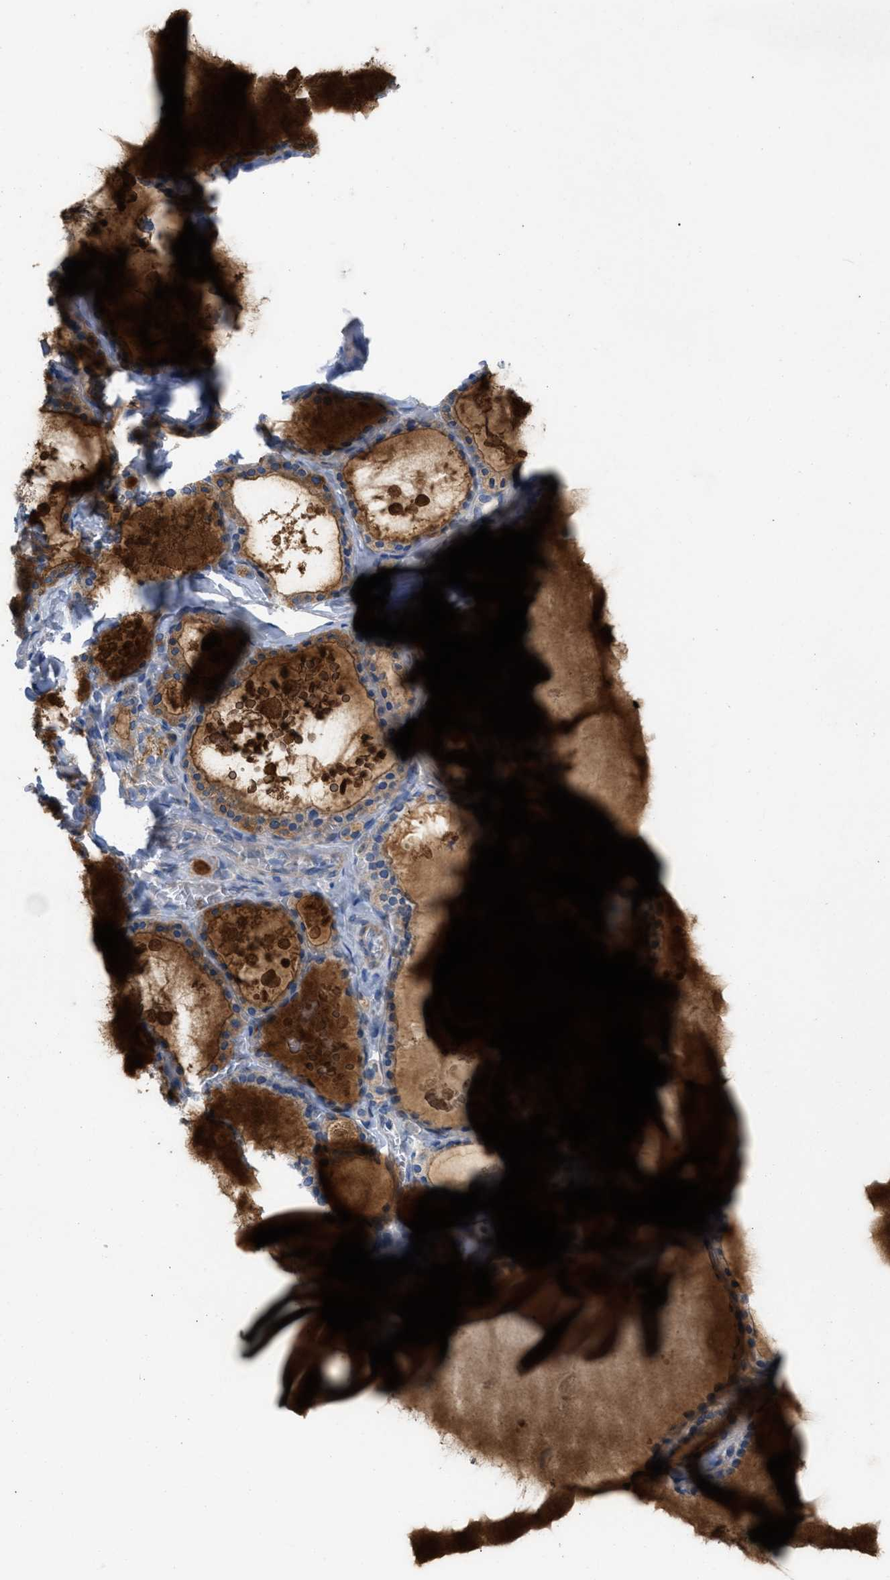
{"staining": {"intensity": "moderate", "quantity": "25%-75%", "location": "cytoplasmic/membranous"}, "tissue": "thyroid gland", "cell_type": "Glandular cells", "image_type": "normal", "snomed": [{"axis": "morphology", "description": "Normal tissue, NOS"}, {"axis": "topography", "description": "Thyroid gland"}], "caption": "Immunohistochemistry photomicrograph of benign thyroid gland: human thyroid gland stained using IHC exhibits medium levels of moderate protein expression localized specifically in the cytoplasmic/membranous of glandular cells, appearing as a cytoplasmic/membranous brown color.", "gene": "PLPPR5", "patient": {"sex": "male", "age": 56}}